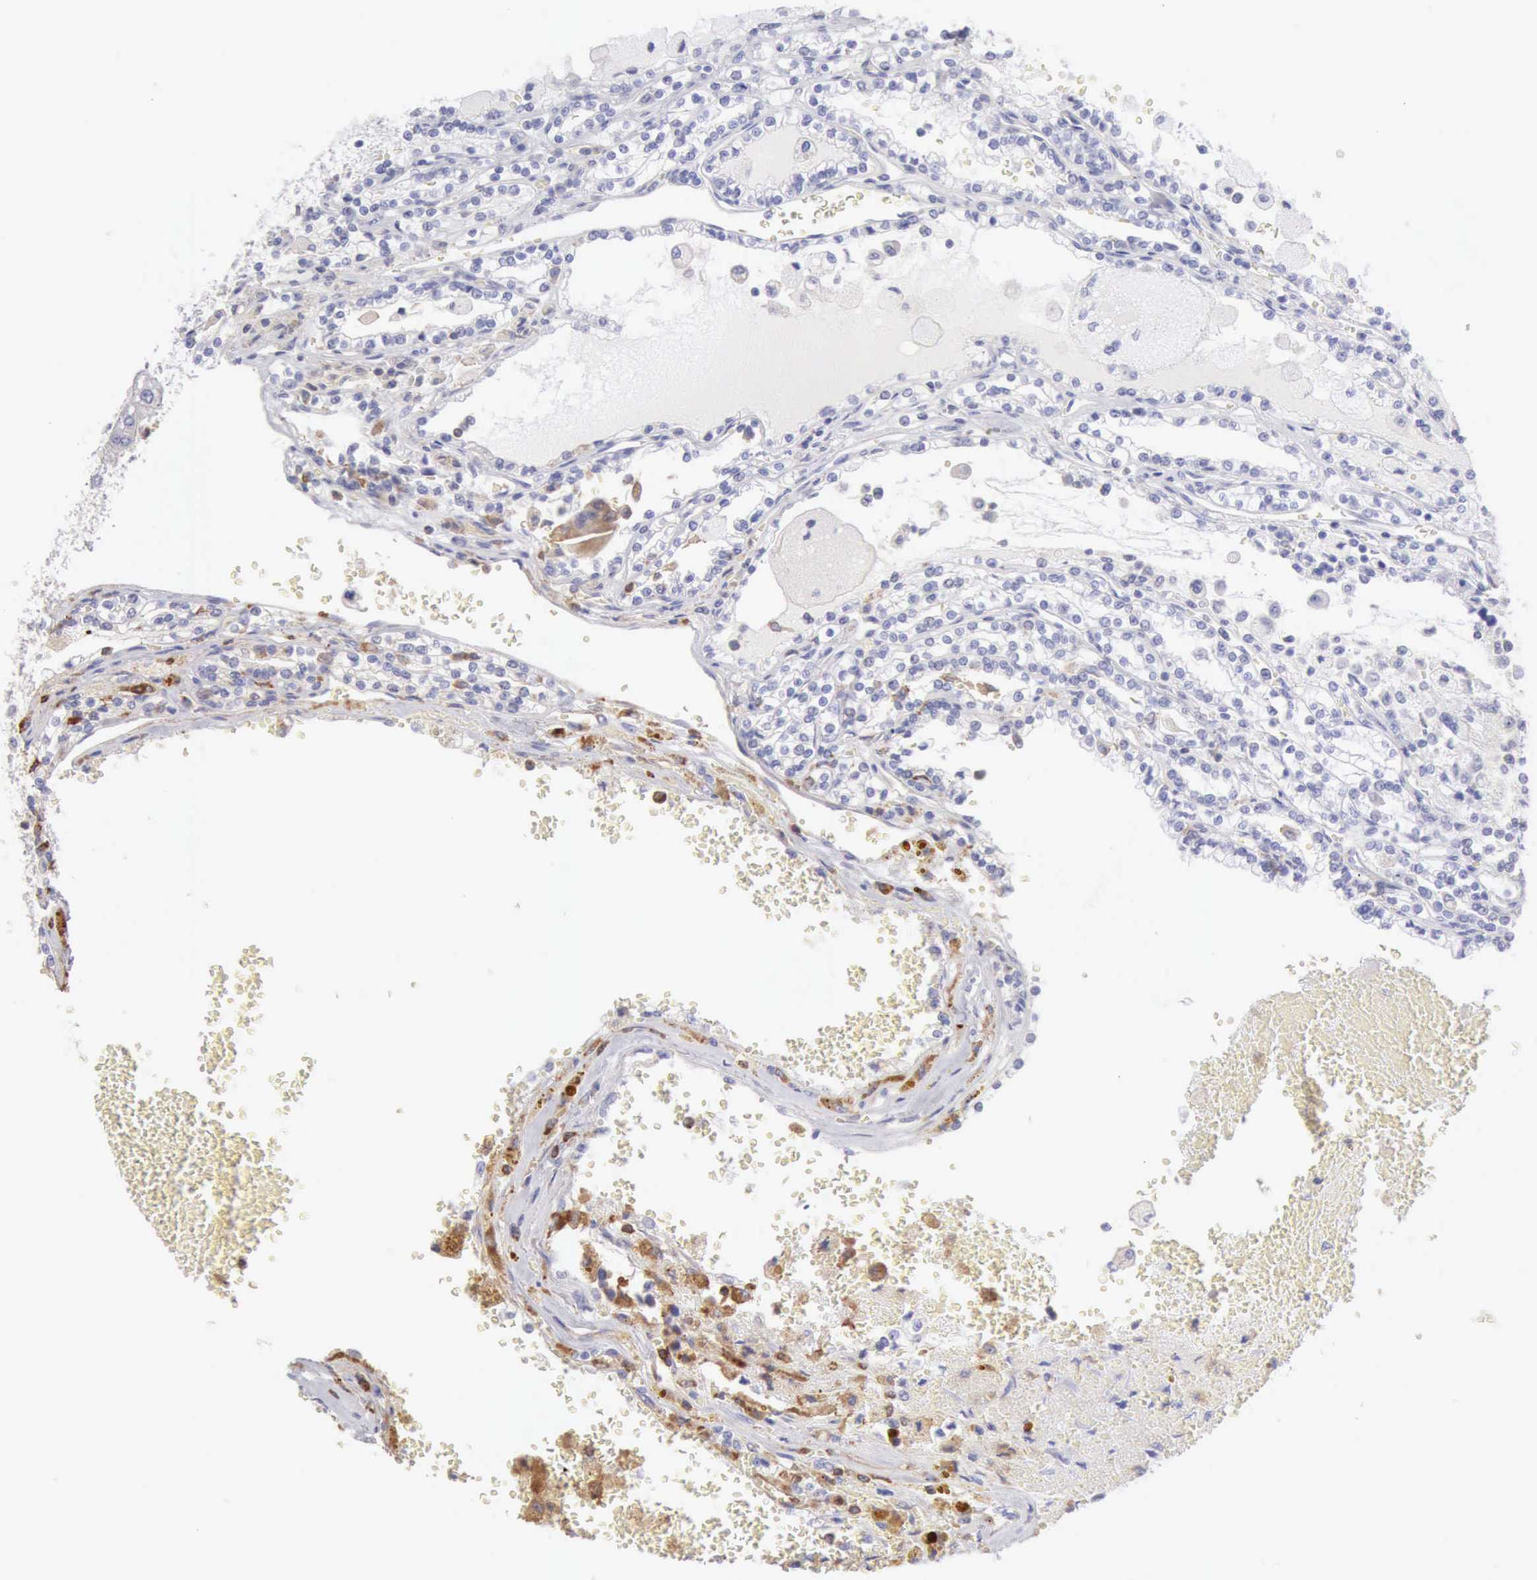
{"staining": {"intensity": "negative", "quantity": "none", "location": "none"}, "tissue": "renal cancer", "cell_type": "Tumor cells", "image_type": "cancer", "snomed": [{"axis": "morphology", "description": "Adenocarcinoma, NOS"}, {"axis": "topography", "description": "Kidney"}], "caption": "The photomicrograph shows no staining of tumor cells in renal adenocarcinoma.", "gene": "ARHGAP4", "patient": {"sex": "female", "age": 56}}